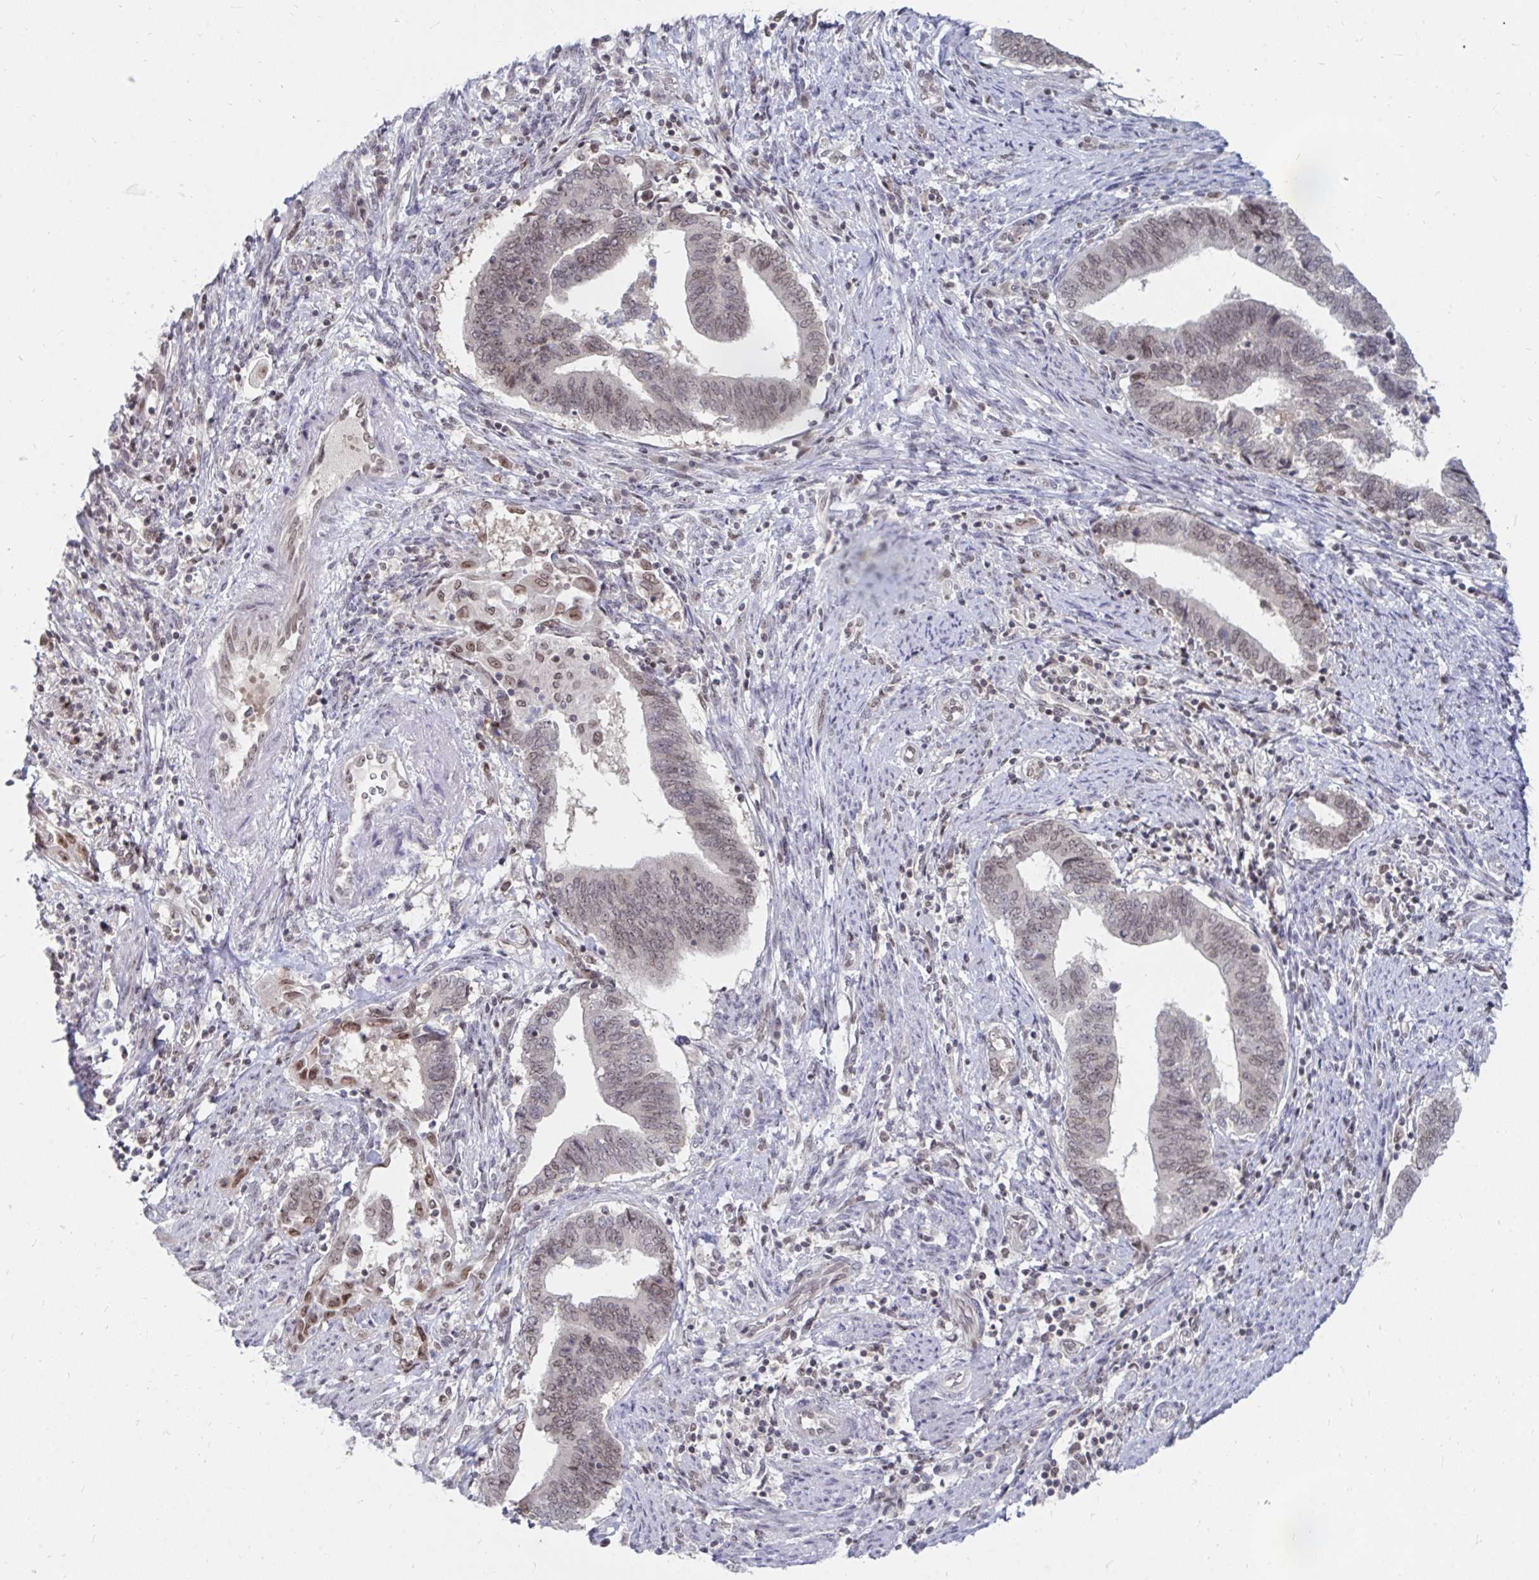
{"staining": {"intensity": "weak", "quantity": "<25%", "location": "nuclear"}, "tissue": "endometrial cancer", "cell_type": "Tumor cells", "image_type": "cancer", "snomed": [{"axis": "morphology", "description": "Adenocarcinoma, NOS"}, {"axis": "topography", "description": "Endometrium"}], "caption": "Immunohistochemistry histopathology image of endometrial adenocarcinoma stained for a protein (brown), which exhibits no positivity in tumor cells.", "gene": "TRIP12", "patient": {"sex": "female", "age": 65}}